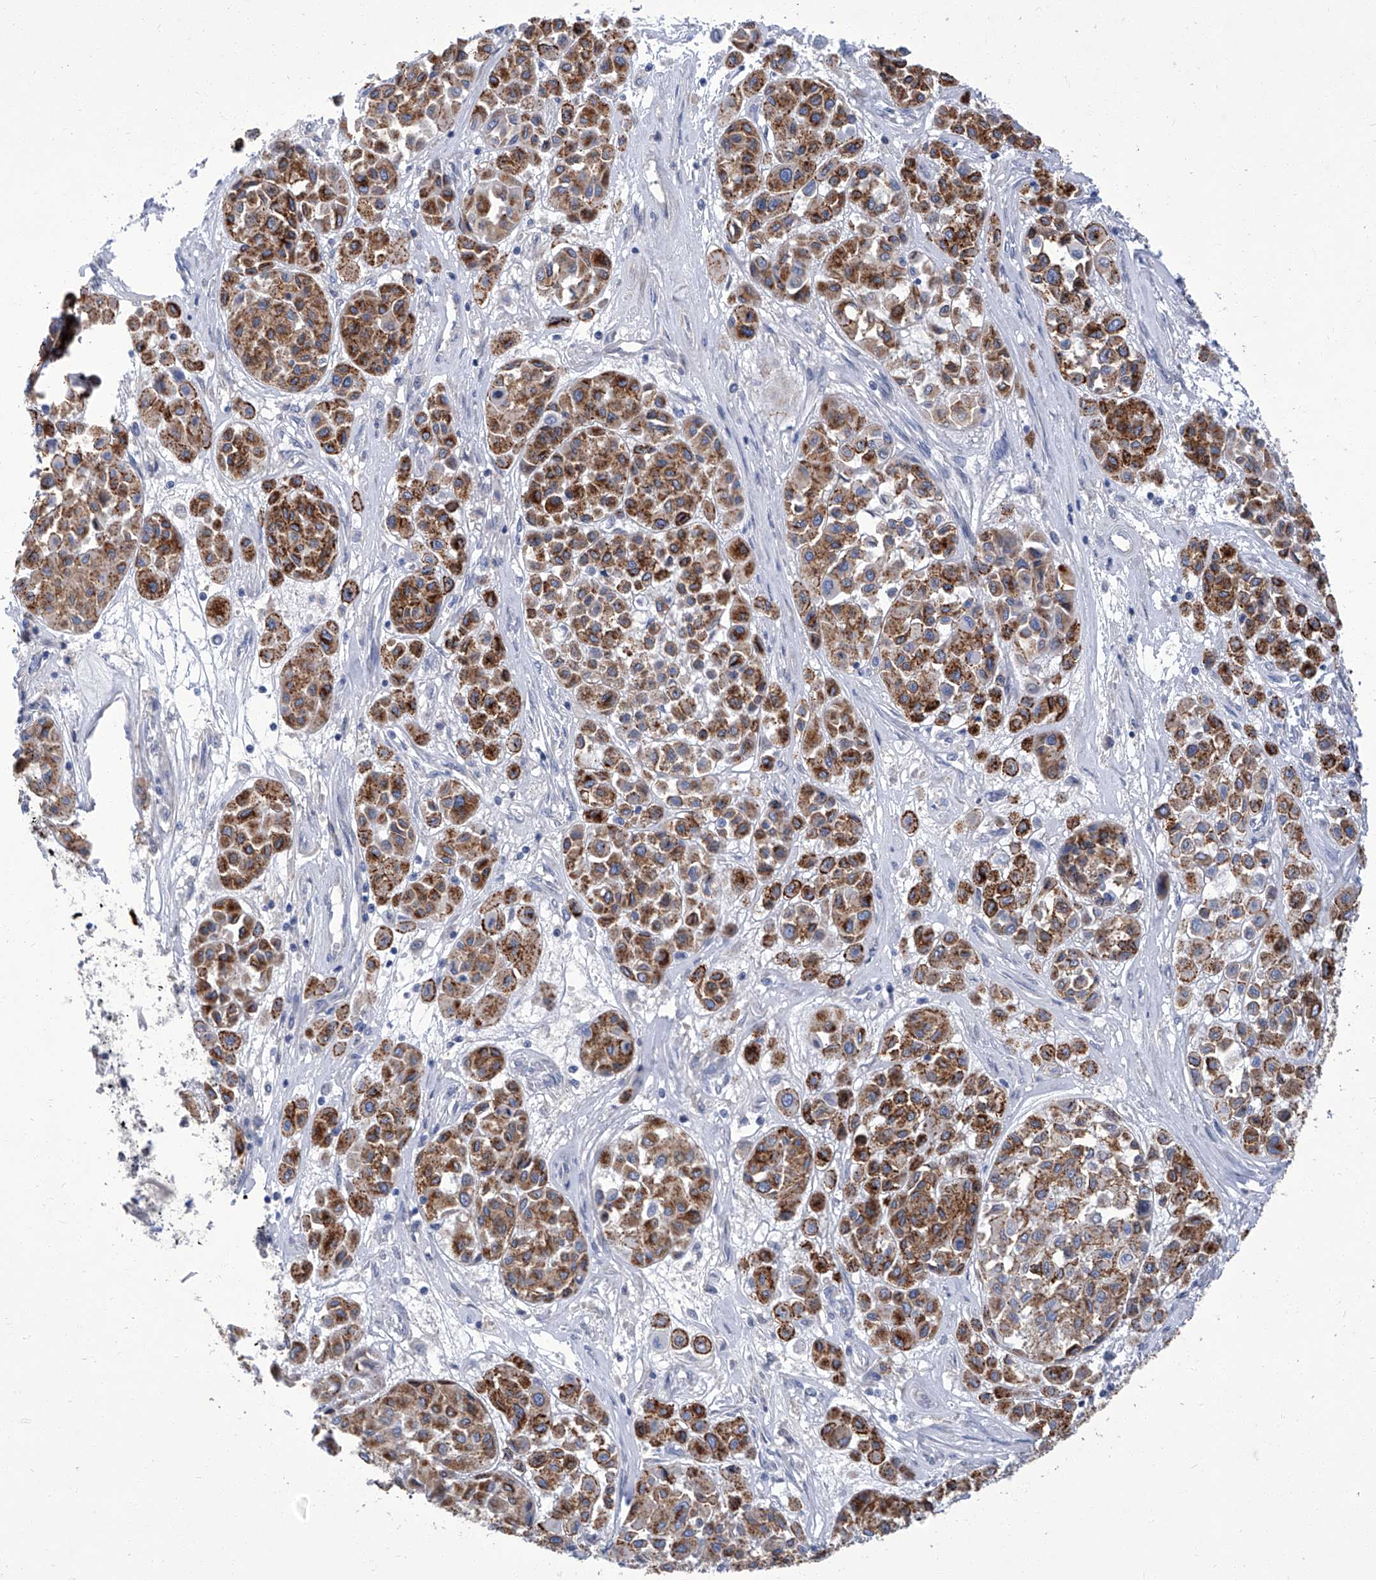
{"staining": {"intensity": "moderate", "quantity": ">75%", "location": "cytoplasmic/membranous"}, "tissue": "melanoma", "cell_type": "Tumor cells", "image_type": "cancer", "snomed": [{"axis": "morphology", "description": "Malignant melanoma, Metastatic site"}, {"axis": "topography", "description": "Soft tissue"}], "caption": "Immunohistochemical staining of melanoma demonstrates medium levels of moderate cytoplasmic/membranous expression in approximately >75% of tumor cells. (DAB IHC with brightfield microscopy, high magnification).", "gene": "PARD3", "patient": {"sex": "male", "age": 41}}